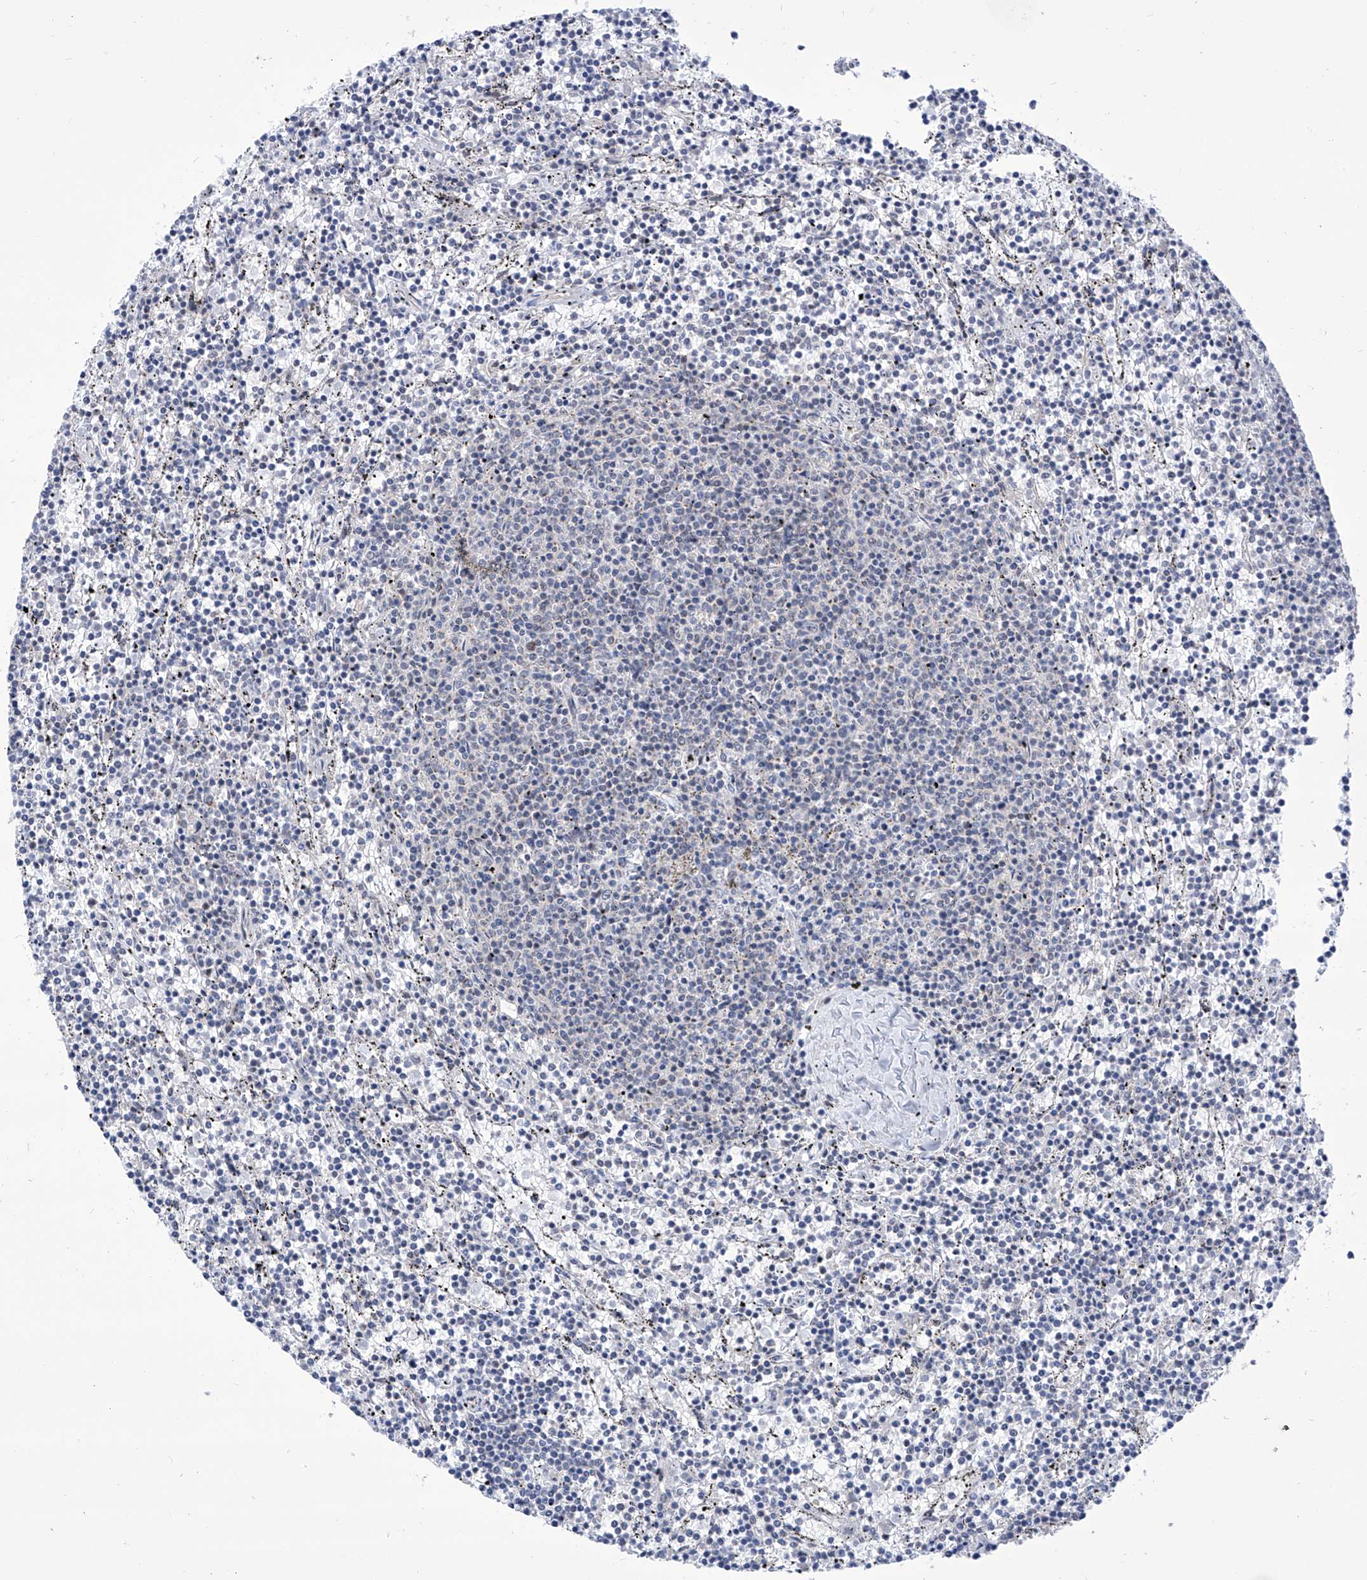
{"staining": {"intensity": "negative", "quantity": "none", "location": "none"}, "tissue": "lymphoma", "cell_type": "Tumor cells", "image_type": "cancer", "snomed": [{"axis": "morphology", "description": "Malignant lymphoma, non-Hodgkin's type, Low grade"}, {"axis": "topography", "description": "Spleen"}], "caption": "Immunohistochemical staining of human lymphoma demonstrates no significant expression in tumor cells.", "gene": "SART1", "patient": {"sex": "female", "age": 50}}